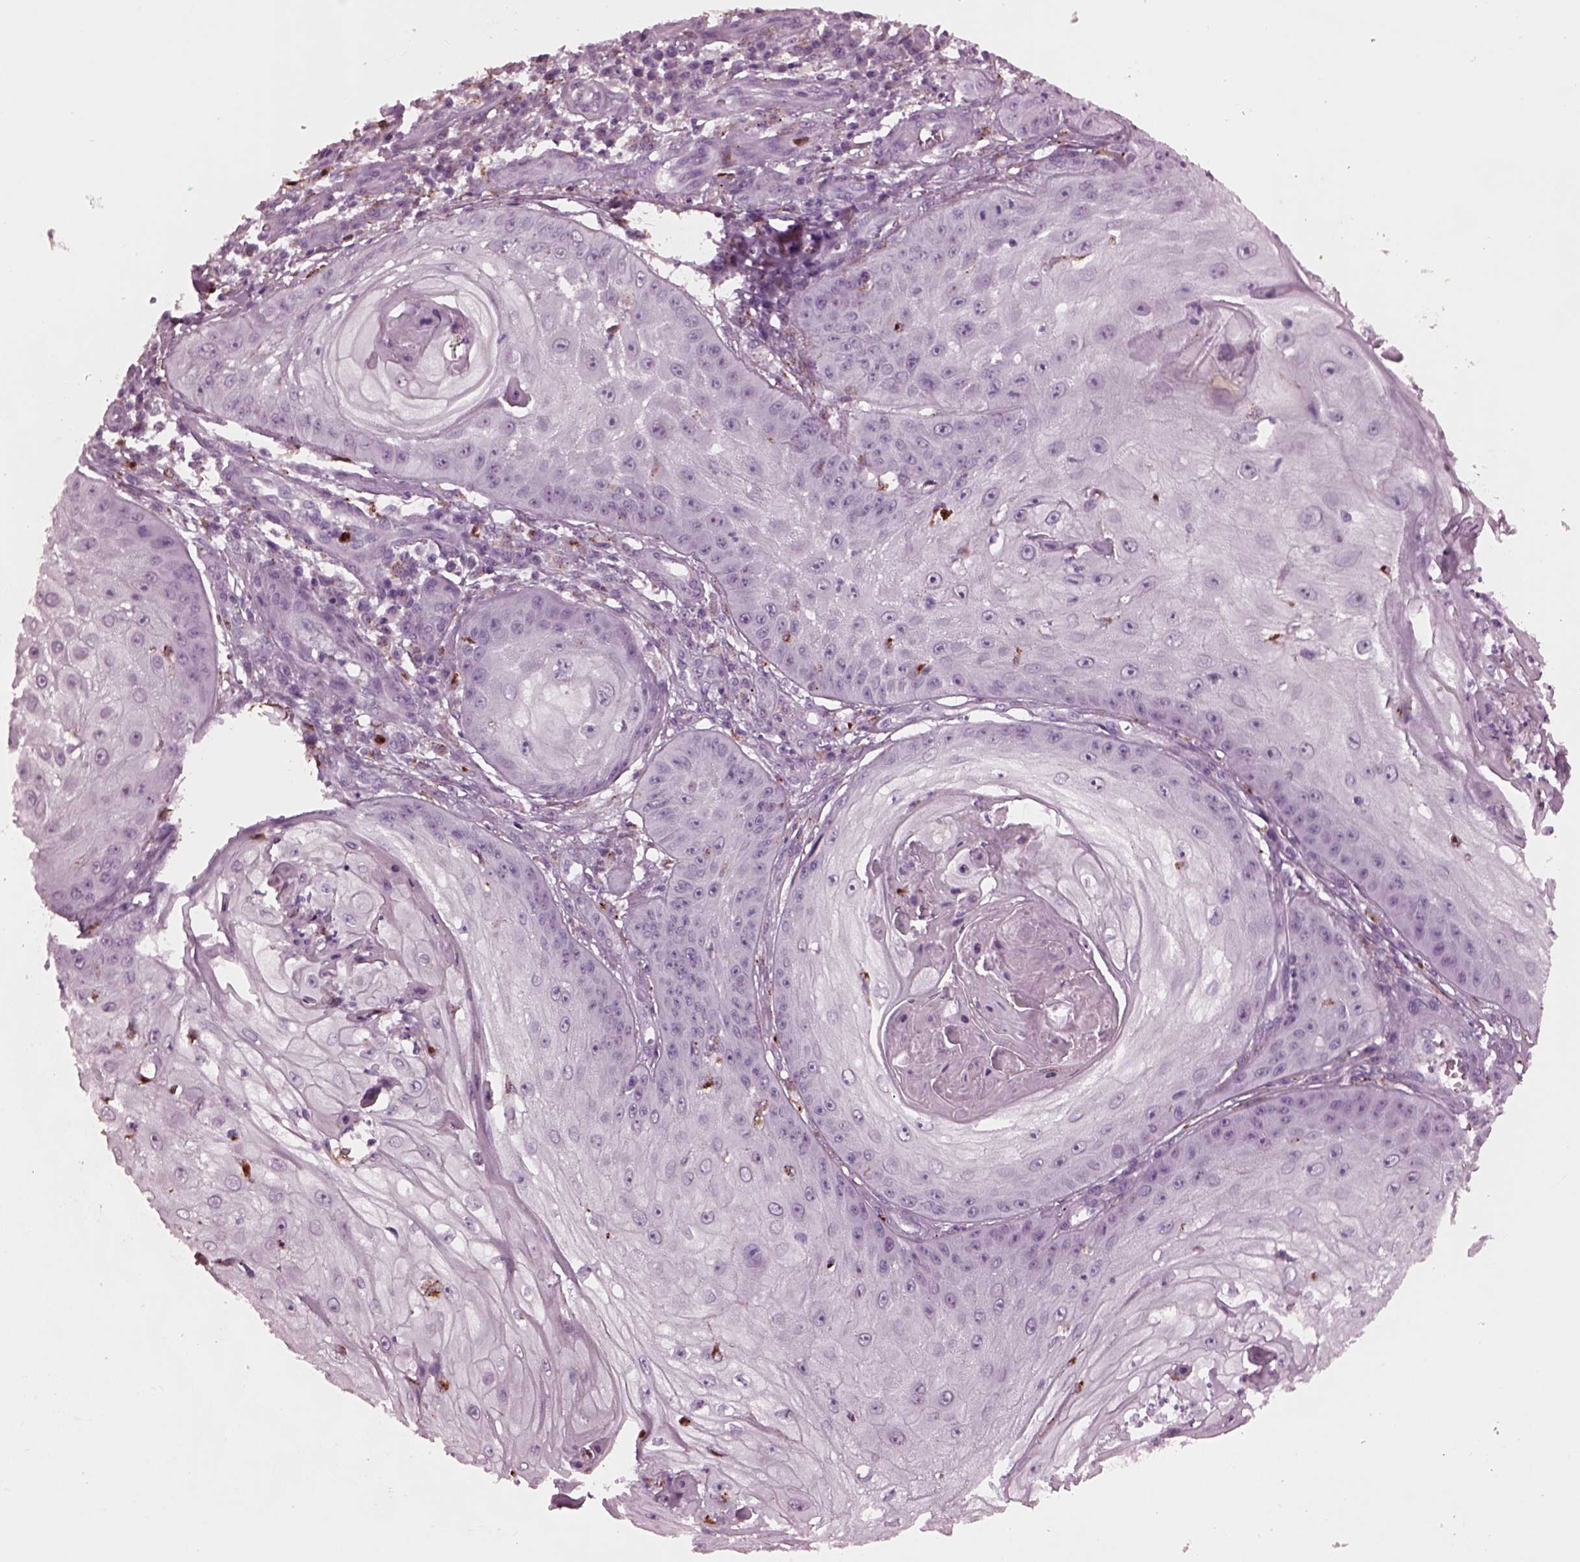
{"staining": {"intensity": "negative", "quantity": "none", "location": "none"}, "tissue": "skin cancer", "cell_type": "Tumor cells", "image_type": "cancer", "snomed": [{"axis": "morphology", "description": "Squamous cell carcinoma, NOS"}, {"axis": "topography", "description": "Skin"}], "caption": "High power microscopy image of an immunohistochemistry (IHC) histopathology image of skin squamous cell carcinoma, revealing no significant positivity in tumor cells. (Stains: DAB (3,3'-diaminobenzidine) immunohistochemistry (IHC) with hematoxylin counter stain, Microscopy: brightfield microscopy at high magnification).", "gene": "SLAMF8", "patient": {"sex": "male", "age": 70}}